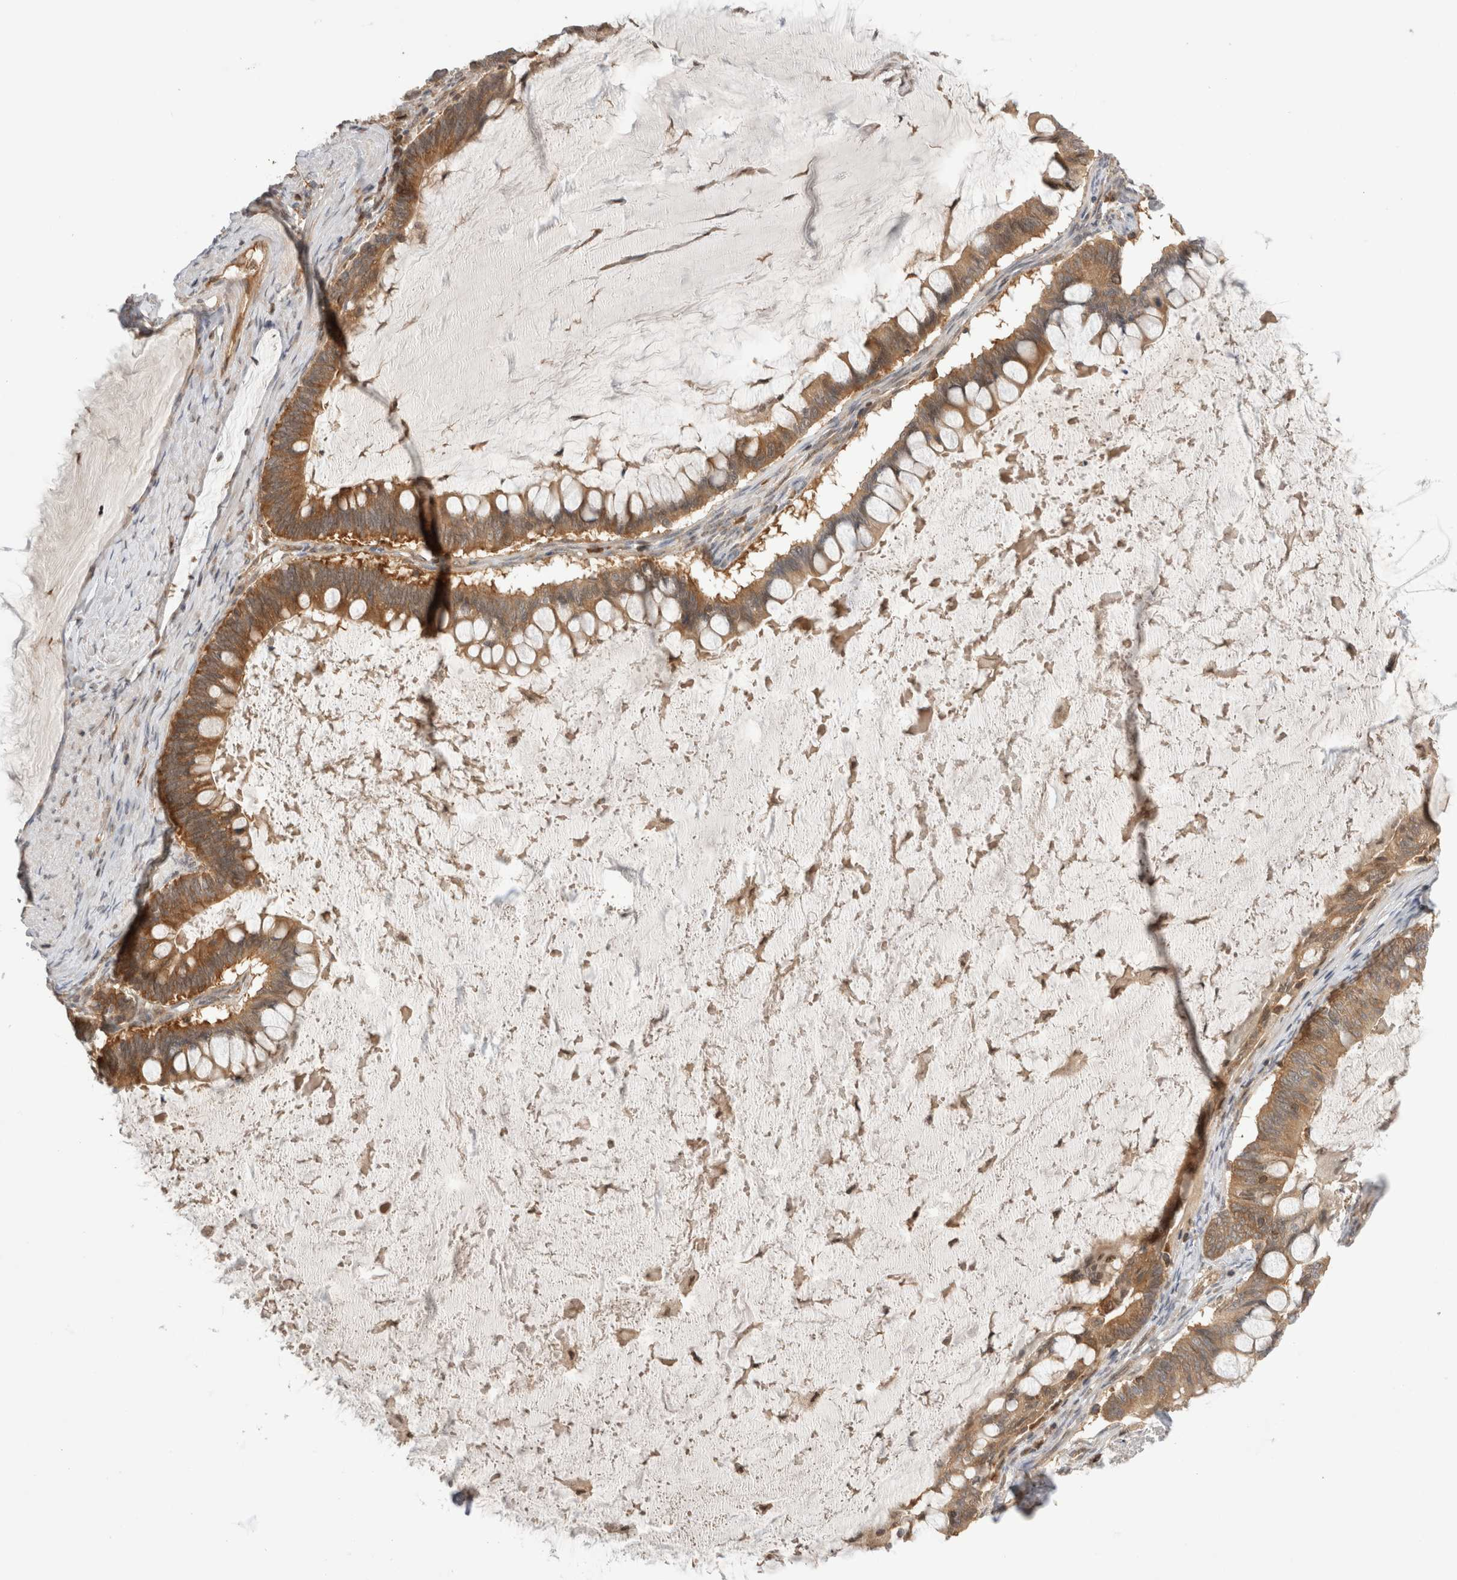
{"staining": {"intensity": "moderate", "quantity": ">75%", "location": "cytoplasmic/membranous"}, "tissue": "ovarian cancer", "cell_type": "Tumor cells", "image_type": "cancer", "snomed": [{"axis": "morphology", "description": "Cystadenocarcinoma, mucinous, NOS"}, {"axis": "topography", "description": "Ovary"}], "caption": "A histopathology image of human ovarian cancer (mucinous cystadenocarcinoma) stained for a protein displays moderate cytoplasmic/membranous brown staining in tumor cells. (DAB IHC, brown staining for protein, blue staining for nuclei).", "gene": "NFKB1", "patient": {"sex": "female", "age": 61}}